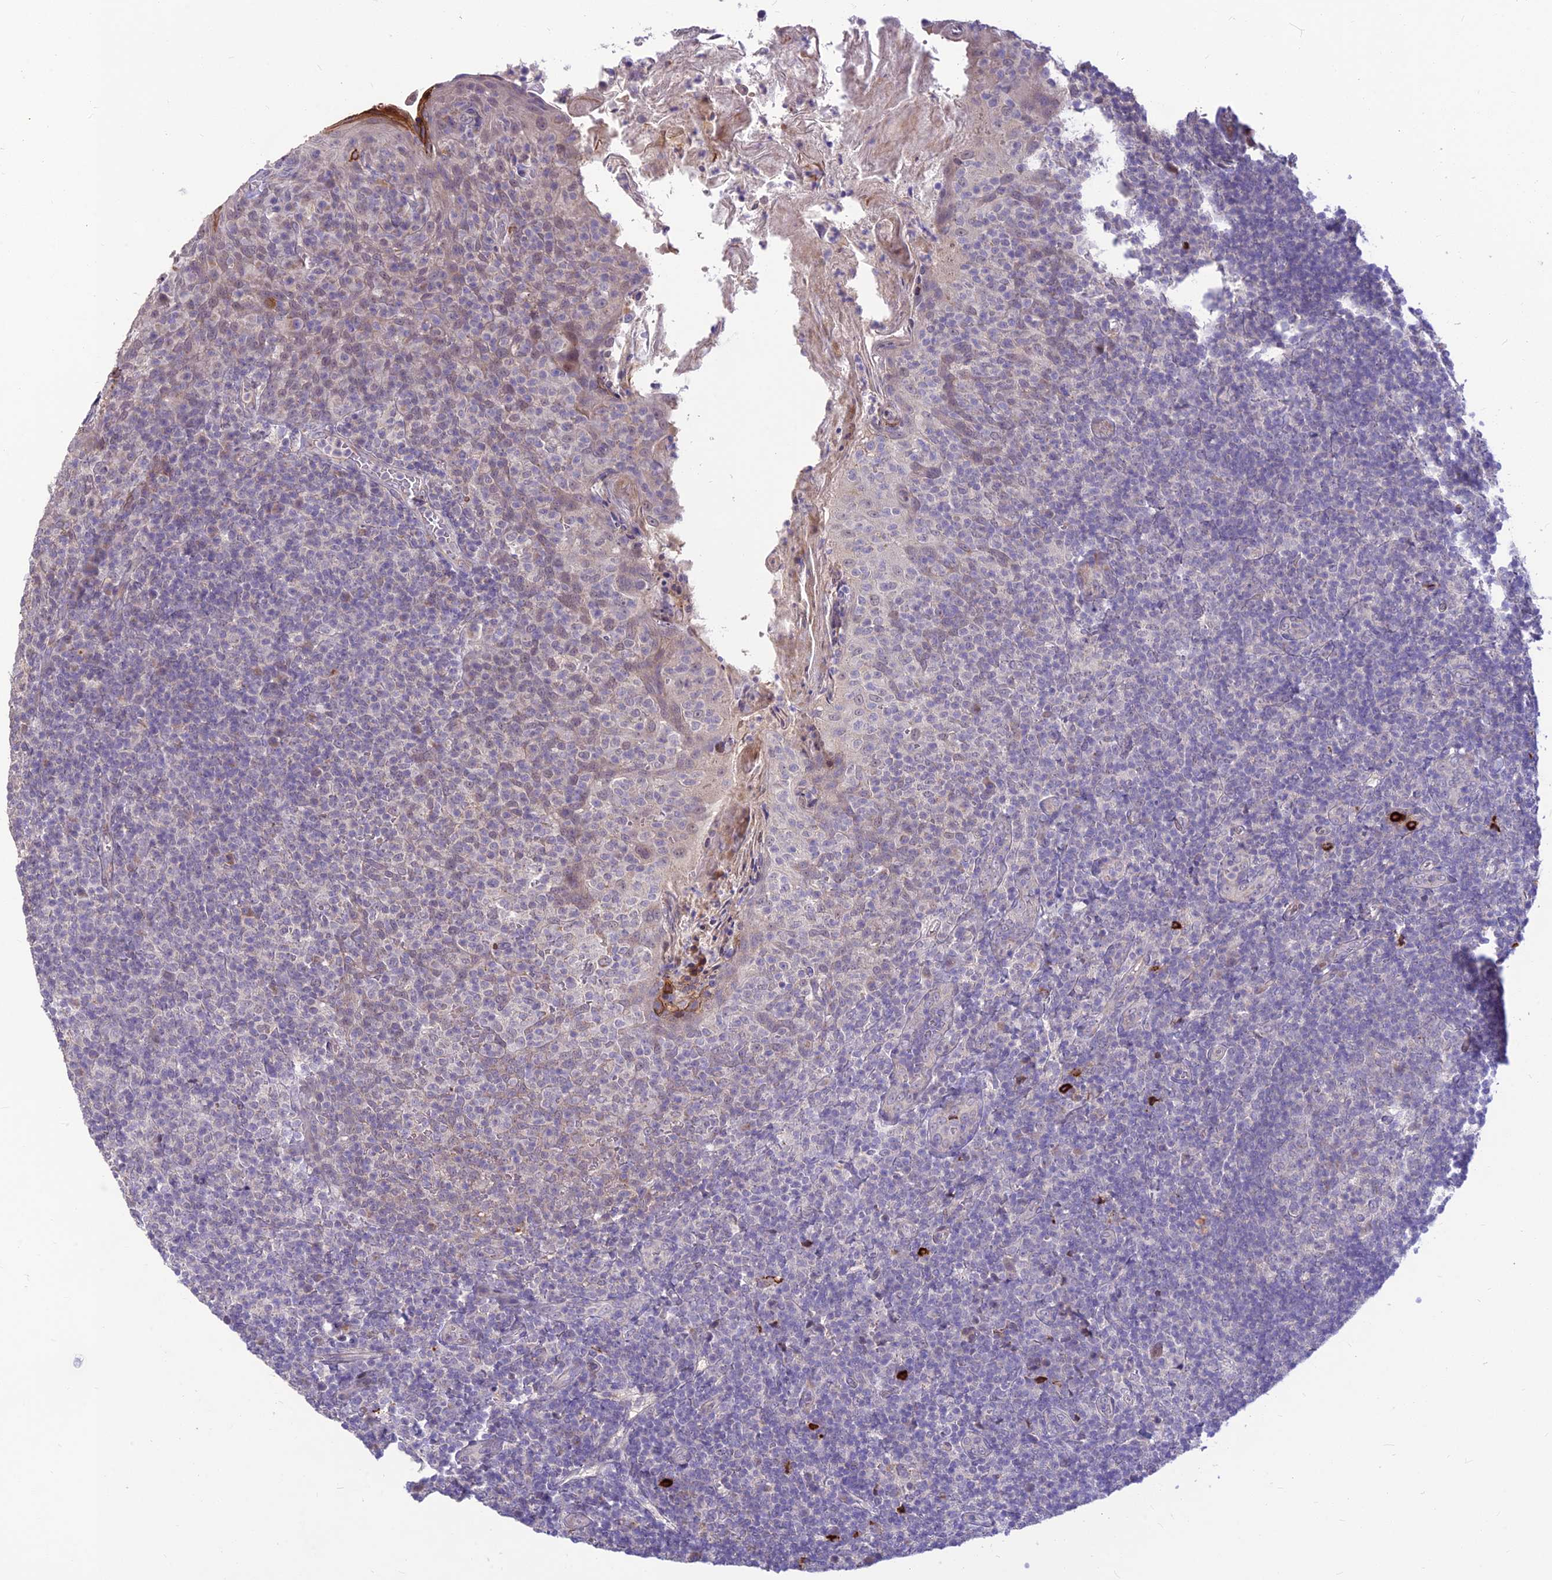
{"staining": {"intensity": "negative", "quantity": "none", "location": "none"}, "tissue": "tonsil", "cell_type": "Germinal center cells", "image_type": "normal", "snomed": [{"axis": "morphology", "description": "Normal tissue, NOS"}, {"axis": "topography", "description": "Tonsil"}], "caption": "Human tonsil stained for a protein using IHC displays no expression in germinal center cells.", "gene": "ASPDH", "patient": {"sex": "female", "age": 10}}